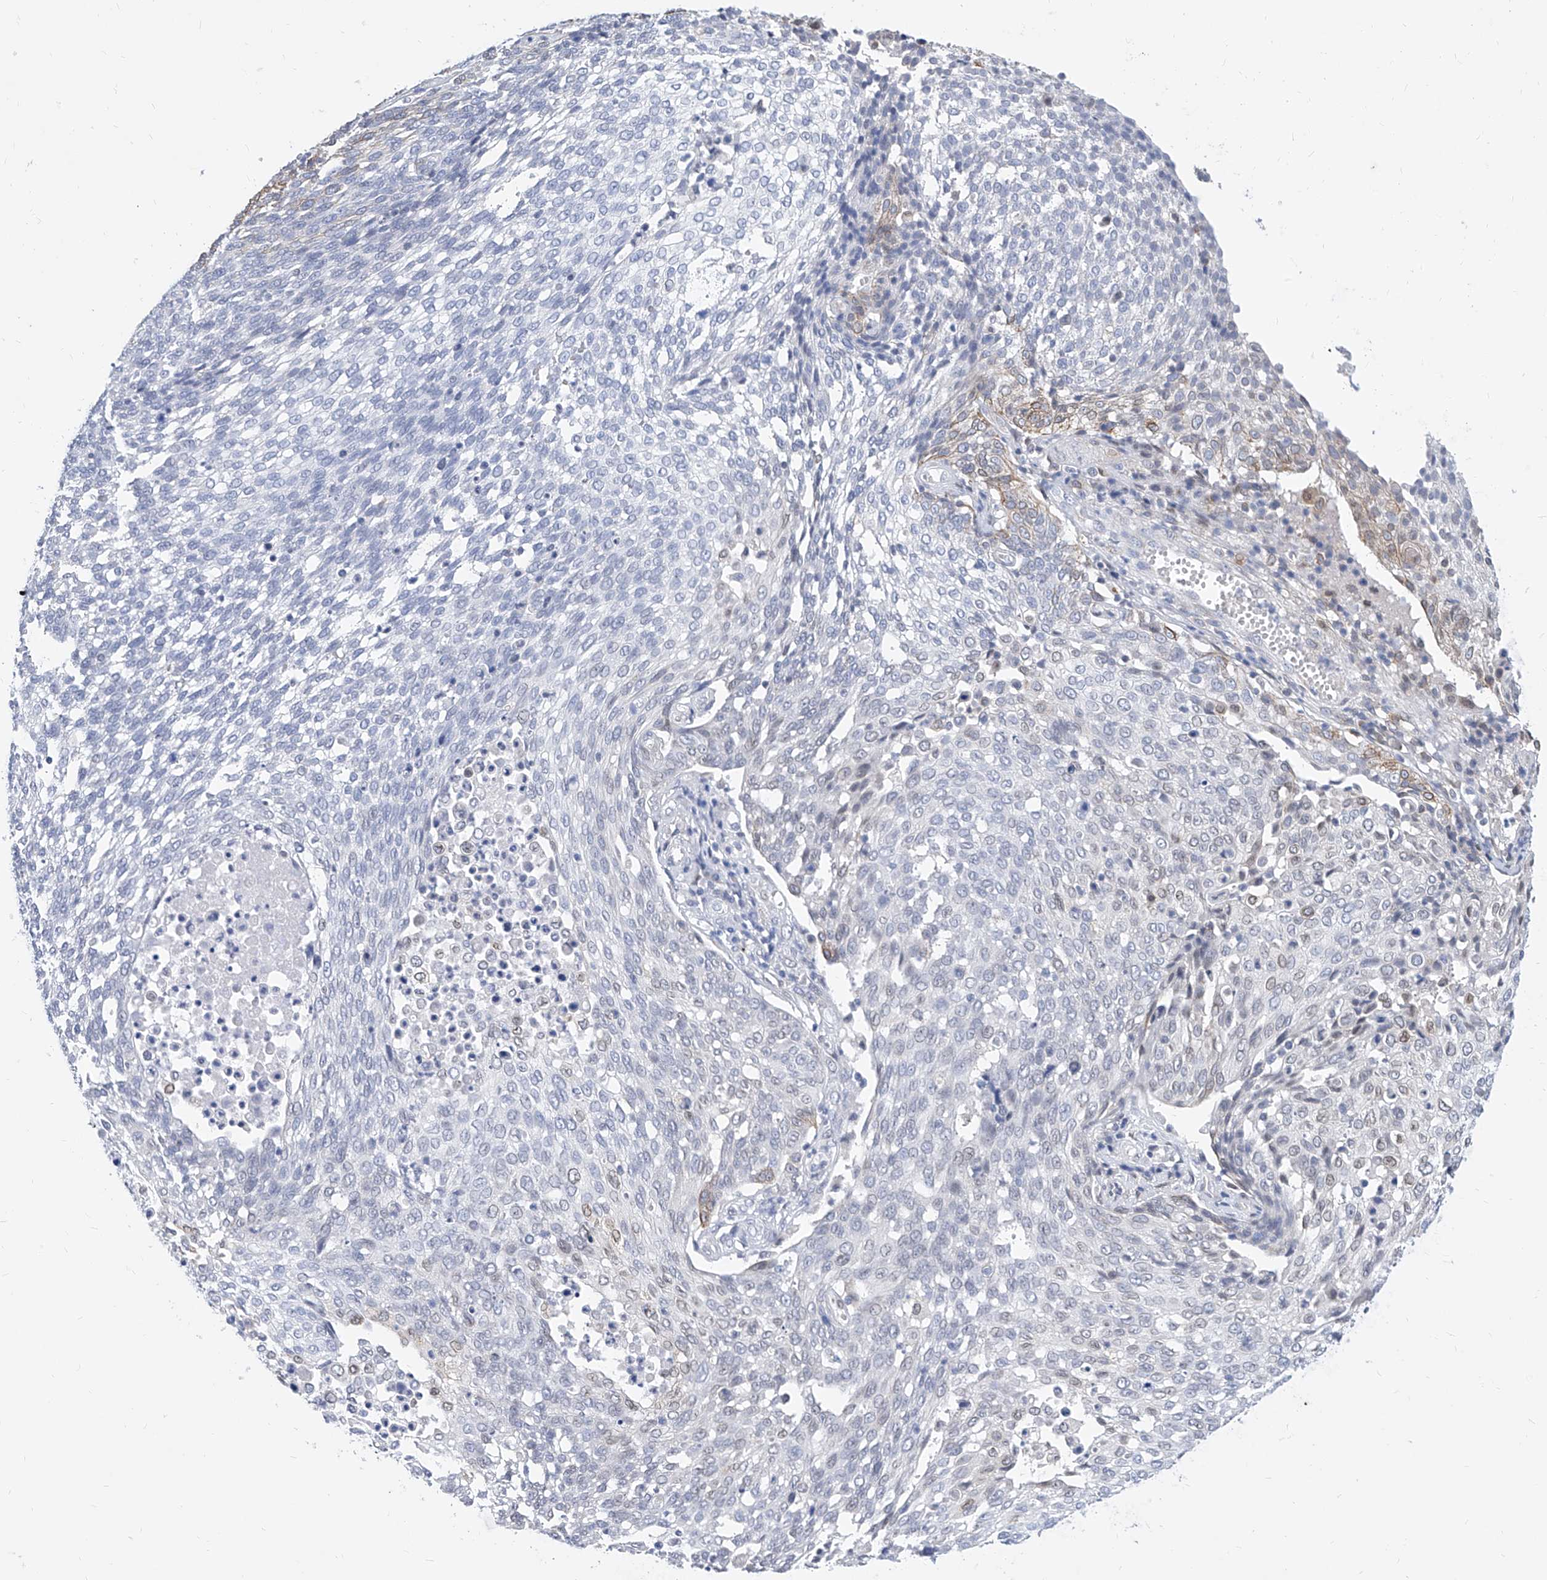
{"staining": {"intensity": "negative", "quantity": "none", "location": "none"}, "tissue": "cervical cancer", "cell_type": "Tumor cells", "image_type": "cancer", "snomed": [{"axis": "morphology", "description": "Squamous cell carcinoma, NOS"}, {"axis": "topography", "description": "Cervix"}], "caption": "Immunohistochemistry histopathology image of human cervical cancer (squamous cell carcinoma) stained for a protein (brown), which displays no positivity in tumor cells.", "gene": "MX2", "patient": {"sex": "female", "age": 34}}